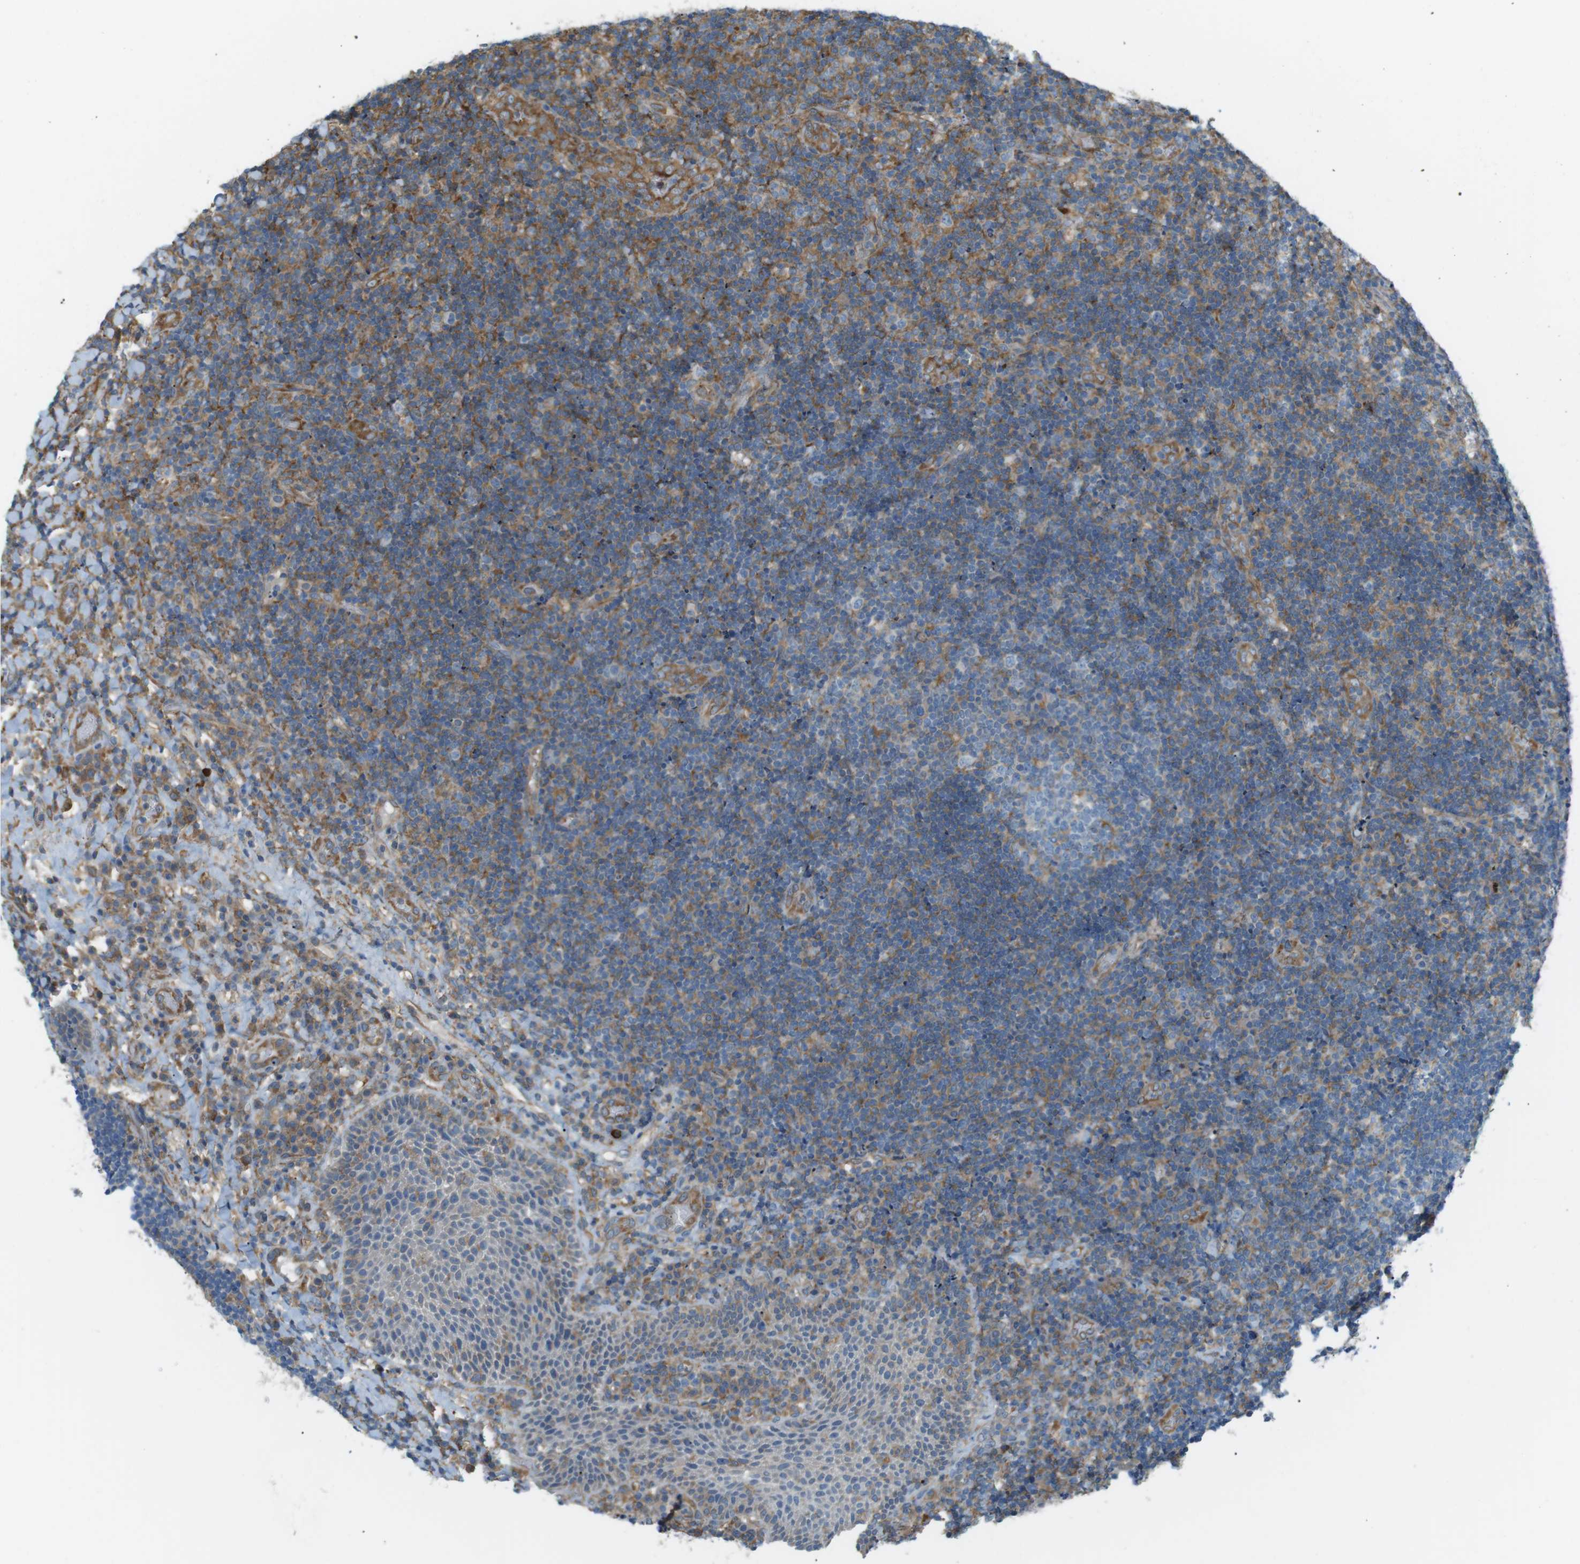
{"staining": {"intensity": "moderate", "quantity": "25%-75%", "location": "cytoplasmic/membranous"}, "tissue": "lymphoma", "cell_type": "Tumor cells", "image_type": "cancer", "snomed": [{"axis": "morphology", "description": "Malignant lymphoma, non-Hodgkin's type, High grade"}, {"axis": "topography", "description": "Tonsil"}], "caption": "A photomicrograph showing moderate cytoplasmic/membranous staining in approximately 25%-75% of tumor cells in high-grade malignant lymphoma, non-Hodgkin's type, as visualized by brown immunohistochemical staining.", "gene": "PEPD", "patient": {"sex": "female", "age": 36}}